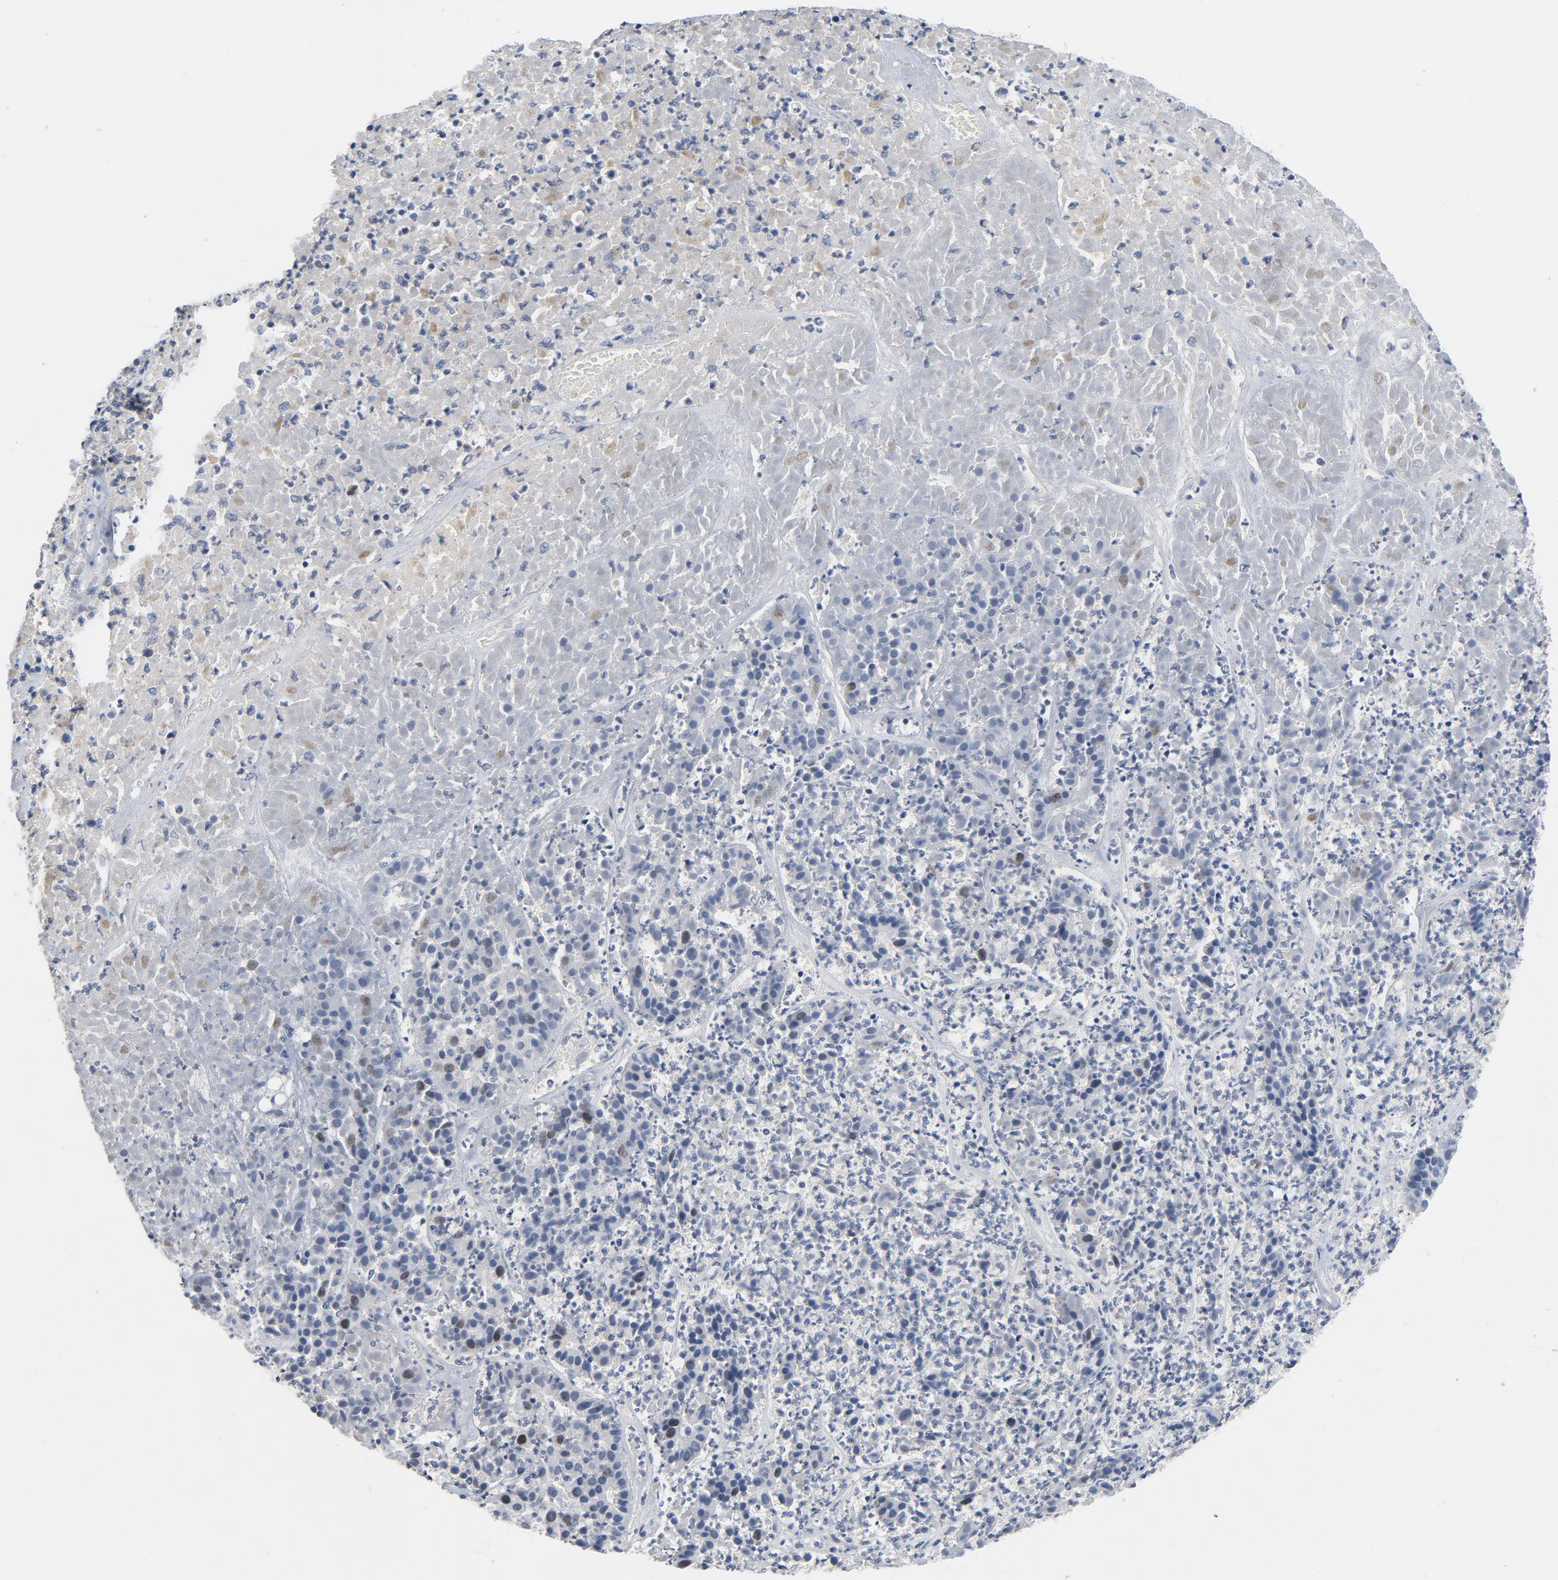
{"staining": {"intensity": "moderate", "quantity": "<25%", "location": "nuclear"}, "tissue": "pancreatic cancer", "cell_type": "Tumor cells", "image_type": "cancer", "snomed": [{"axis": "morphology", "description": "Adenocarcinoma, NOS"}, {"axis": "topography", "description": "Pancreas"}], "caption": "Immunohistochemical staining of adenocarcinoma (pancreatic) demonstrates low levels of moderate nuclear positivity in approximately <25% of tumor cells. (DAB IHC, brown staining for protein, blue staining for nuclei).", "gene": "BIRC5", "patient": {"sex": "male", "age": 50}}